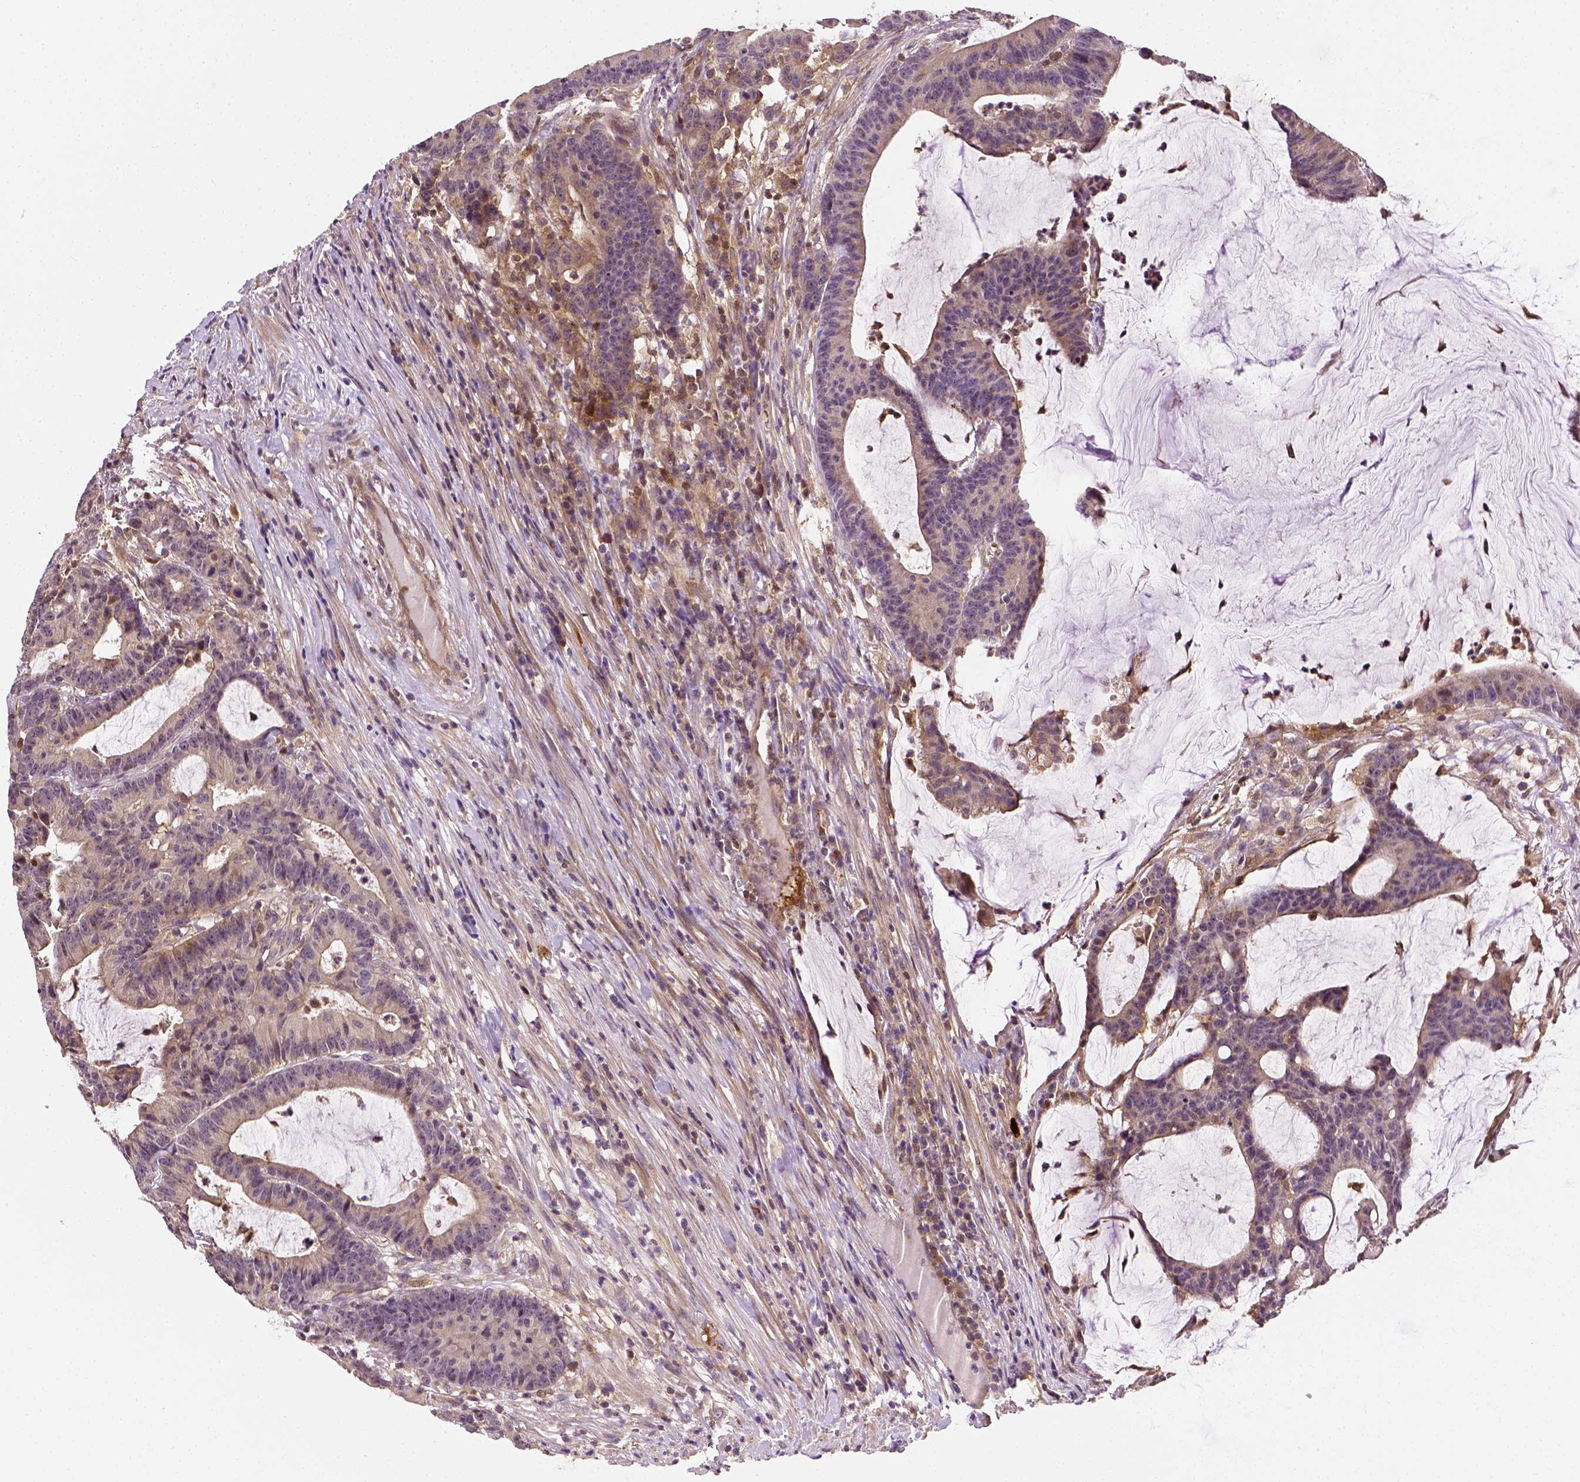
{"staining": {"intensity": "negative", "quantity": "none", "location": "none"}, "tissue": "colorectal cancer", "cell_type": "Tumor cells", "image_type": "cancer", "snomed": [{"axis": "morphology", "description": "Adenocarcinoma, NOS"}, {"axis": "topography", "description": "Colon"}], "caption": "High magnification brightfield microscopy of colorectal cancer (adenocarcinoma) stained with DAB (3,3'-diaminobenzidine) (brown) and counterstained with hematoxylin (blue): tumor cells show no significant staining.", "gene": "MATK", "patient": {"sex": "female", "age": 78}}